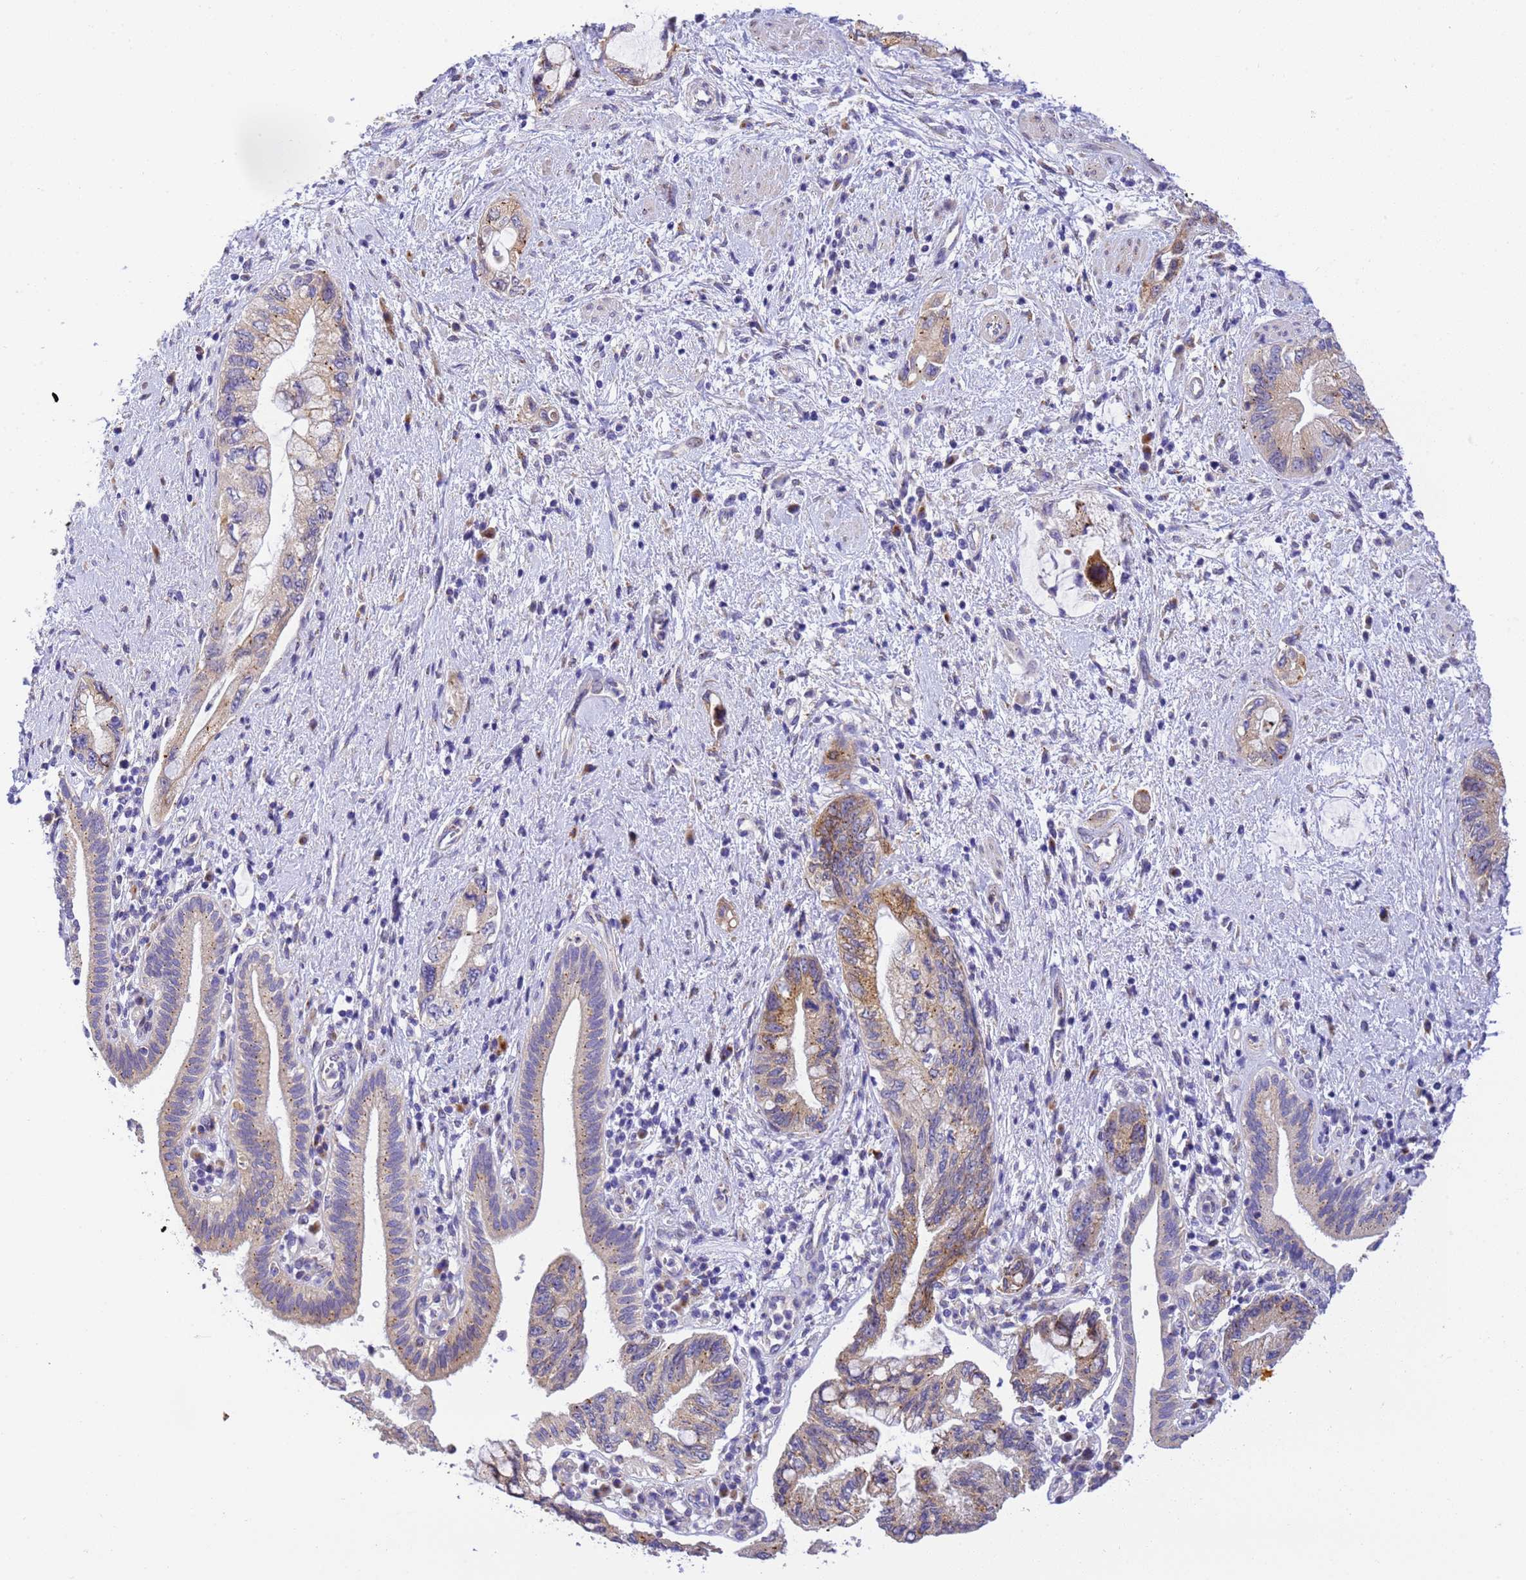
{"staining": {"intensity": "moderate", "quantity": "25%-75%", "location": "cytoplasmic/membranous"}, "tissue": "pancreatic cancer", "cell_type": "Tumor cells", "image_type": "cancer", "snomed": [{"axis": "morphology", "description": "Adenocarcinoma, NOS"}, {"axis": "topography", "description": "Pancreas"}], "caption": "Approximately 25%-75% of tumor cells in pancreatic cancer reveal moderate cytoplasmic/membranous protein positivity as visualized by brown immunohistochemical staining.", "gene": "RHBDD3", "patient": {"sex": "female", "age": 73}}